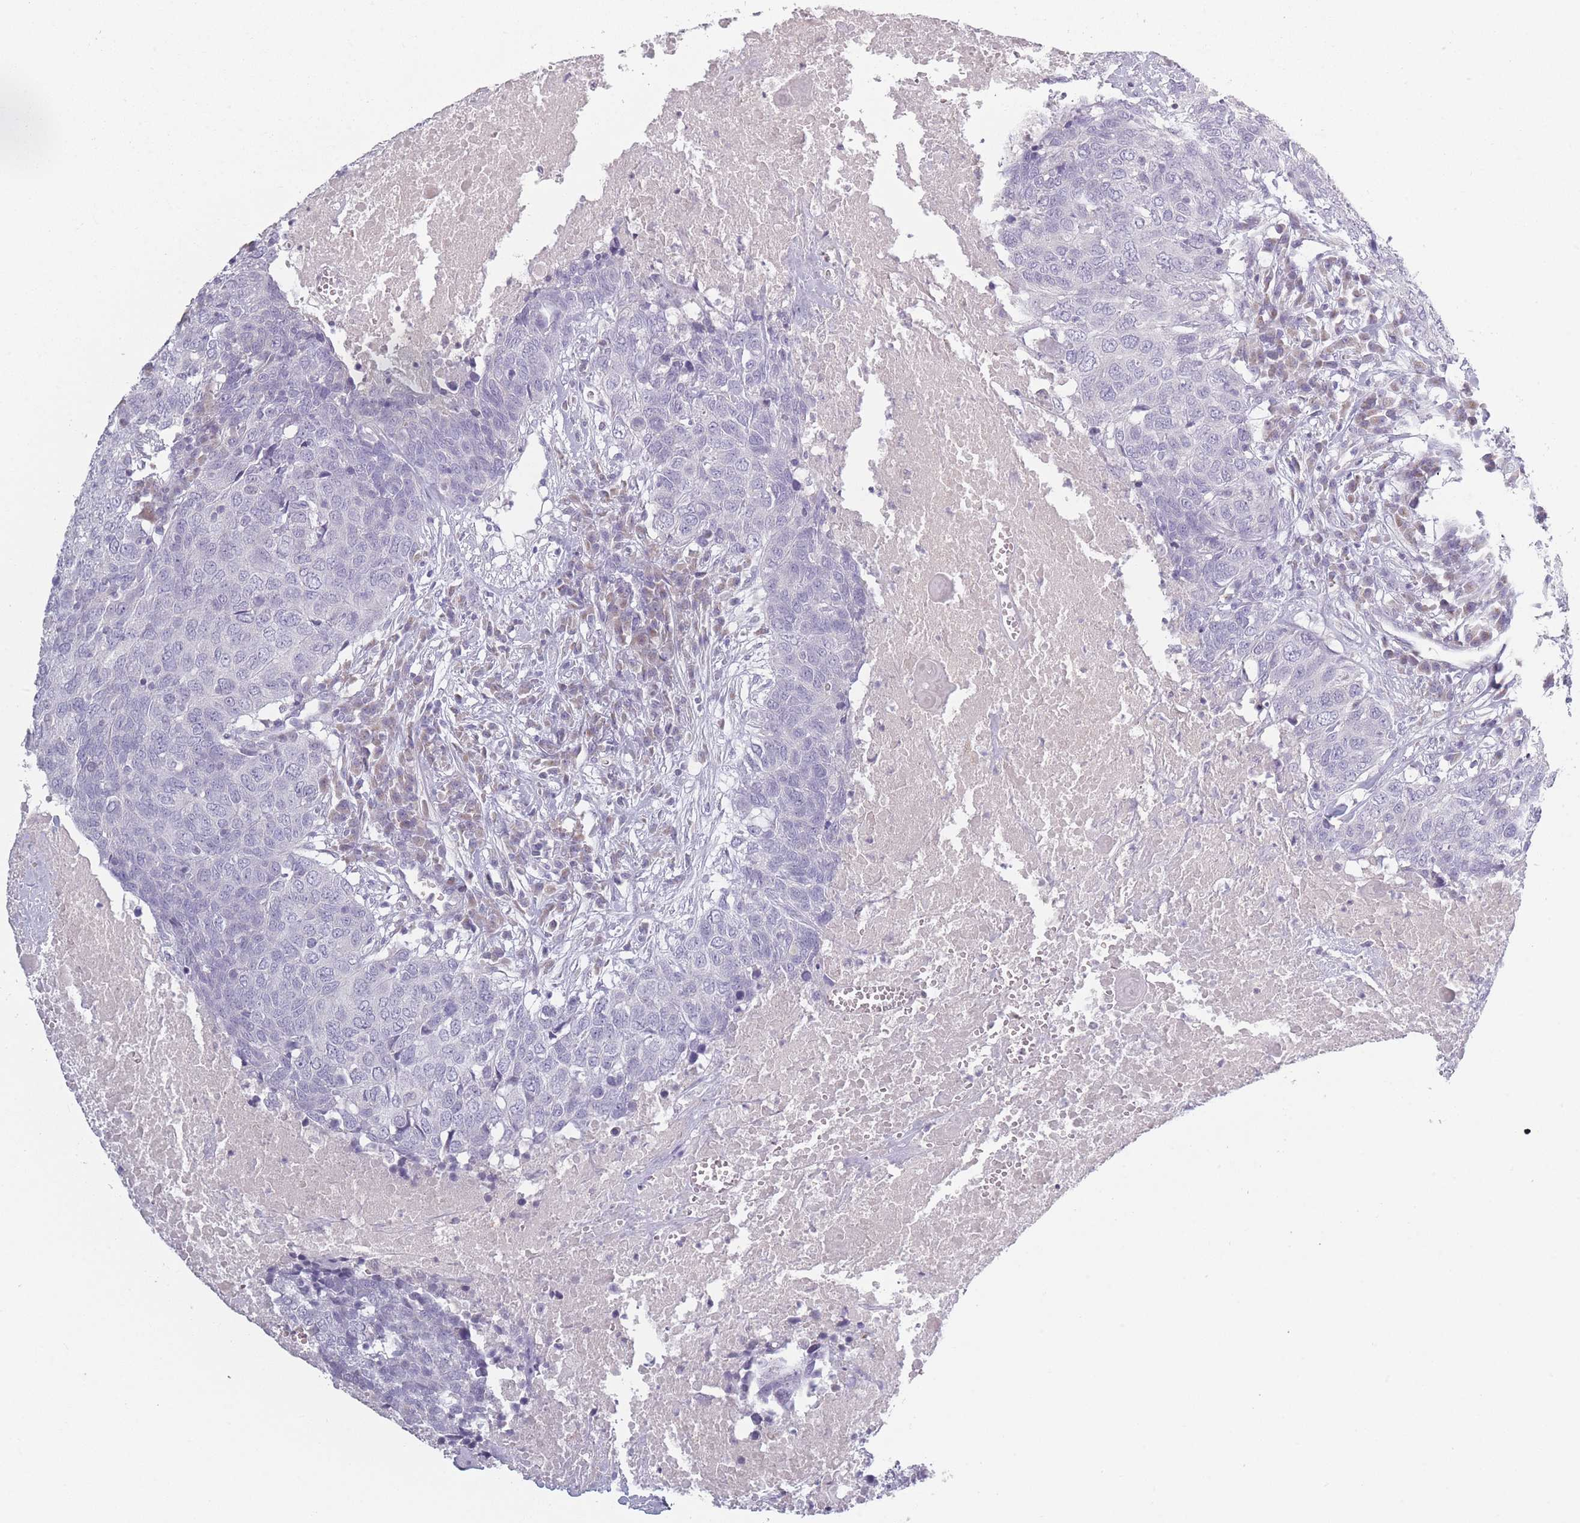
{"staining": {"intensity": "negative", "quantity": "none", "location": "none"}, "tissue": "head and neck cancer", "cell_type": "Tumor cells", "image_type": "cancer", "snomed": [{"axis": "morphology", "description": "Squamous cell carcinoma, NOS"}, {"axis": "topography", "description": "Head-Neck"}], "caption": "Immunohistochemistry micrograph of neoplastic tissue: human head and neck cancer (squamous cell carcinoma) stained with DAB displays no significant protein positivity in tumor cells.", "gene": "RASL10B", "patient": {"sex": "male", "age": 66}}